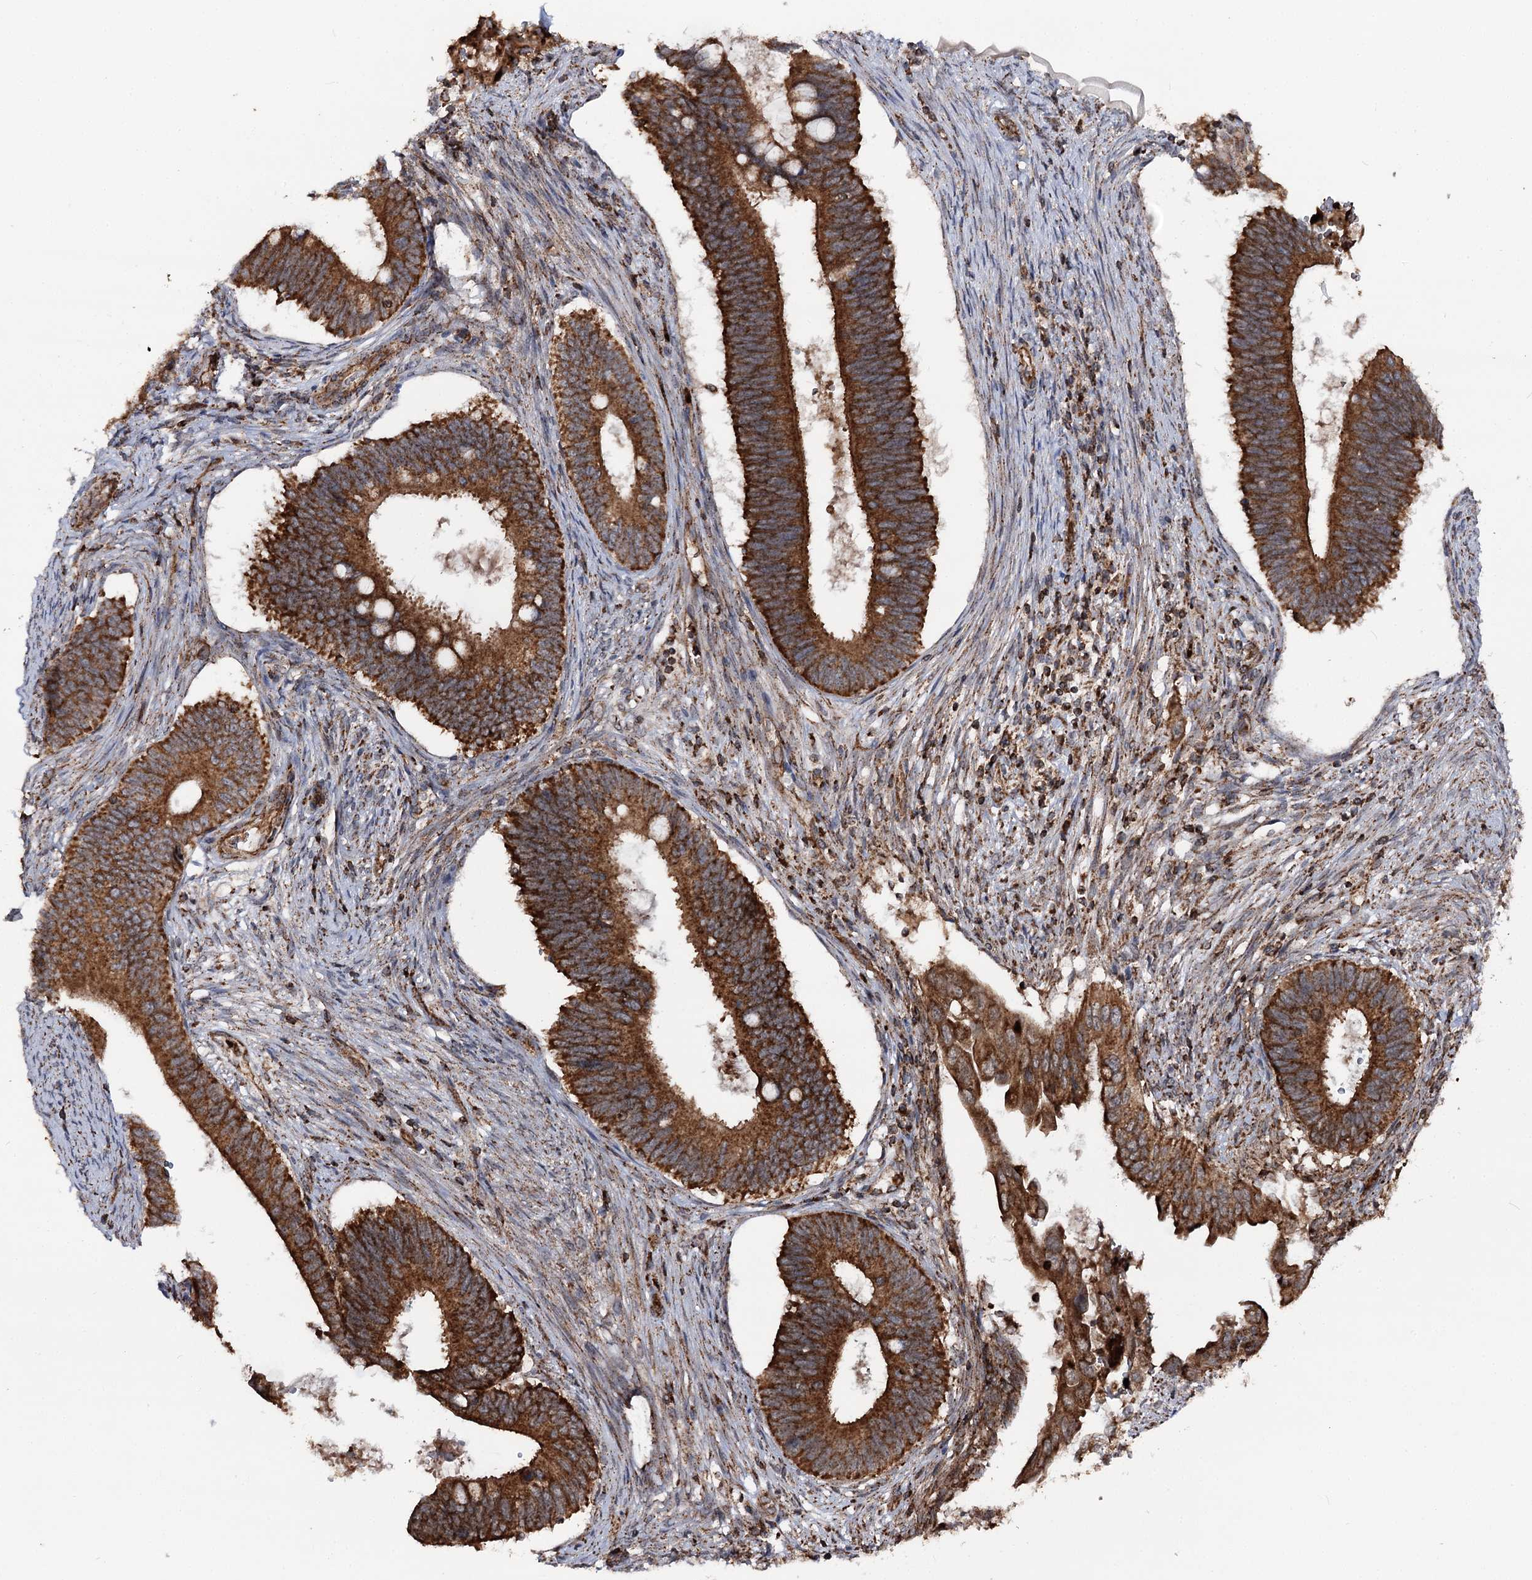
{"staining": {"intensity": "strong", "quantity": ">75%", "location": "cytoplasmic/membranous"}, "tissue": "cervical cancer", "cell_type": "Tumor cells", "image_type": "cancer", "snomed": [{"axis": "morphology", "description": "Adenocarcinoma, NOS"}, {"axis": "topography", "description": "Cervix"}], "caption": "High-power microscopy captured an immunohistochemistry photomicrograph of cervical adenocarcinoma, revealing strong cytoplasmic/membranous staining in about >75% of tumor cells.", "gene": "FGFR1OP2", "patient": {"sex": "female", "age": 42}}